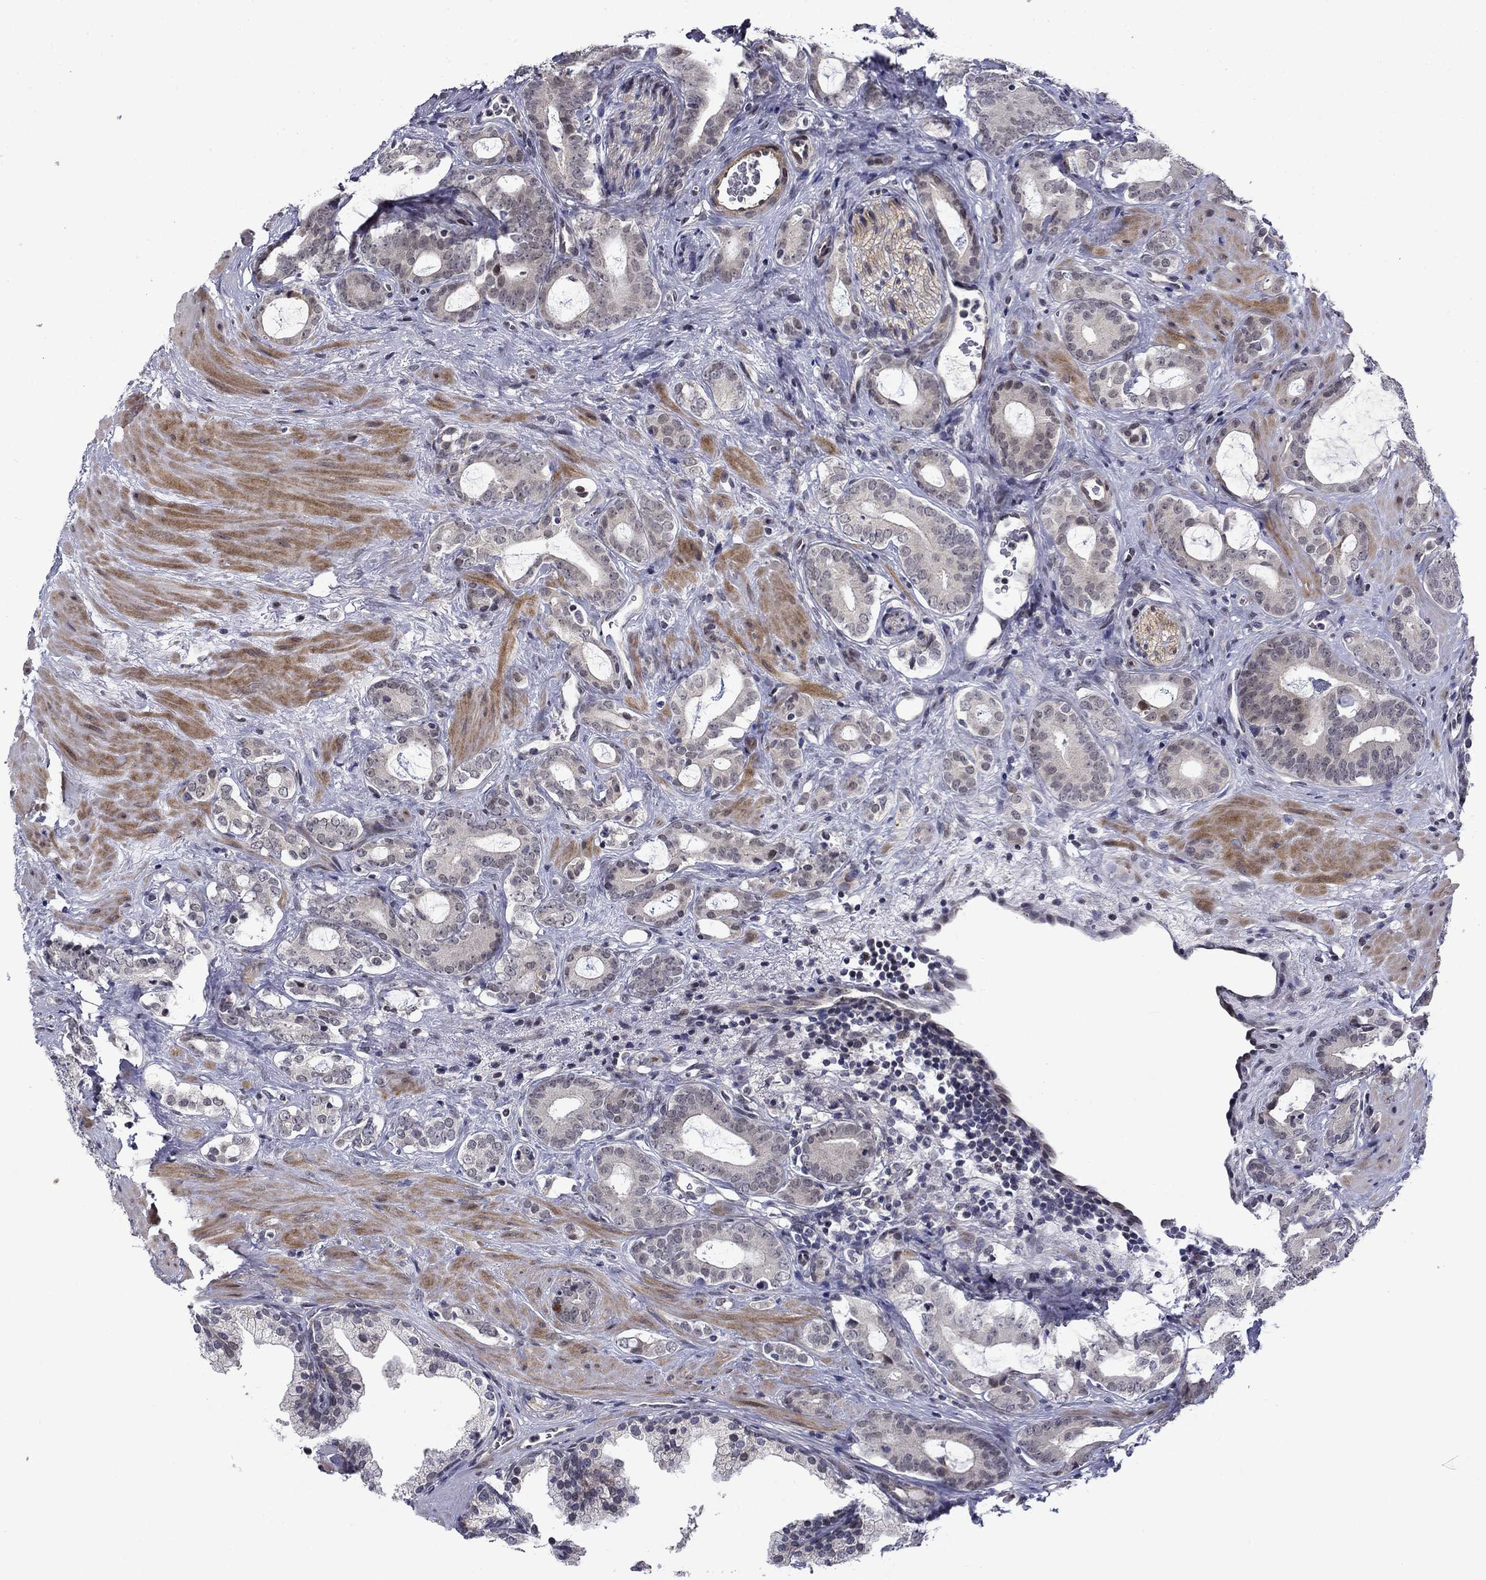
{"staining": {"intensity": "negative", "quantity": "none", "location": "none"}, "tissue": "prostate cancer", "cell_type": "Tumor cells", "image_type": "cancer", "snomed": [{"axis": "morphology", "description": "Adenocarcinoma, NOS"}, {"axis": "topography", "description": "Prostate"}], "caption": "Micrograph shows no significant protein positivity in tumor cells of adenocarcinoma (prostate).", "gene": "B3GAT1", "patient": {"sex": "male", "age": 55}}